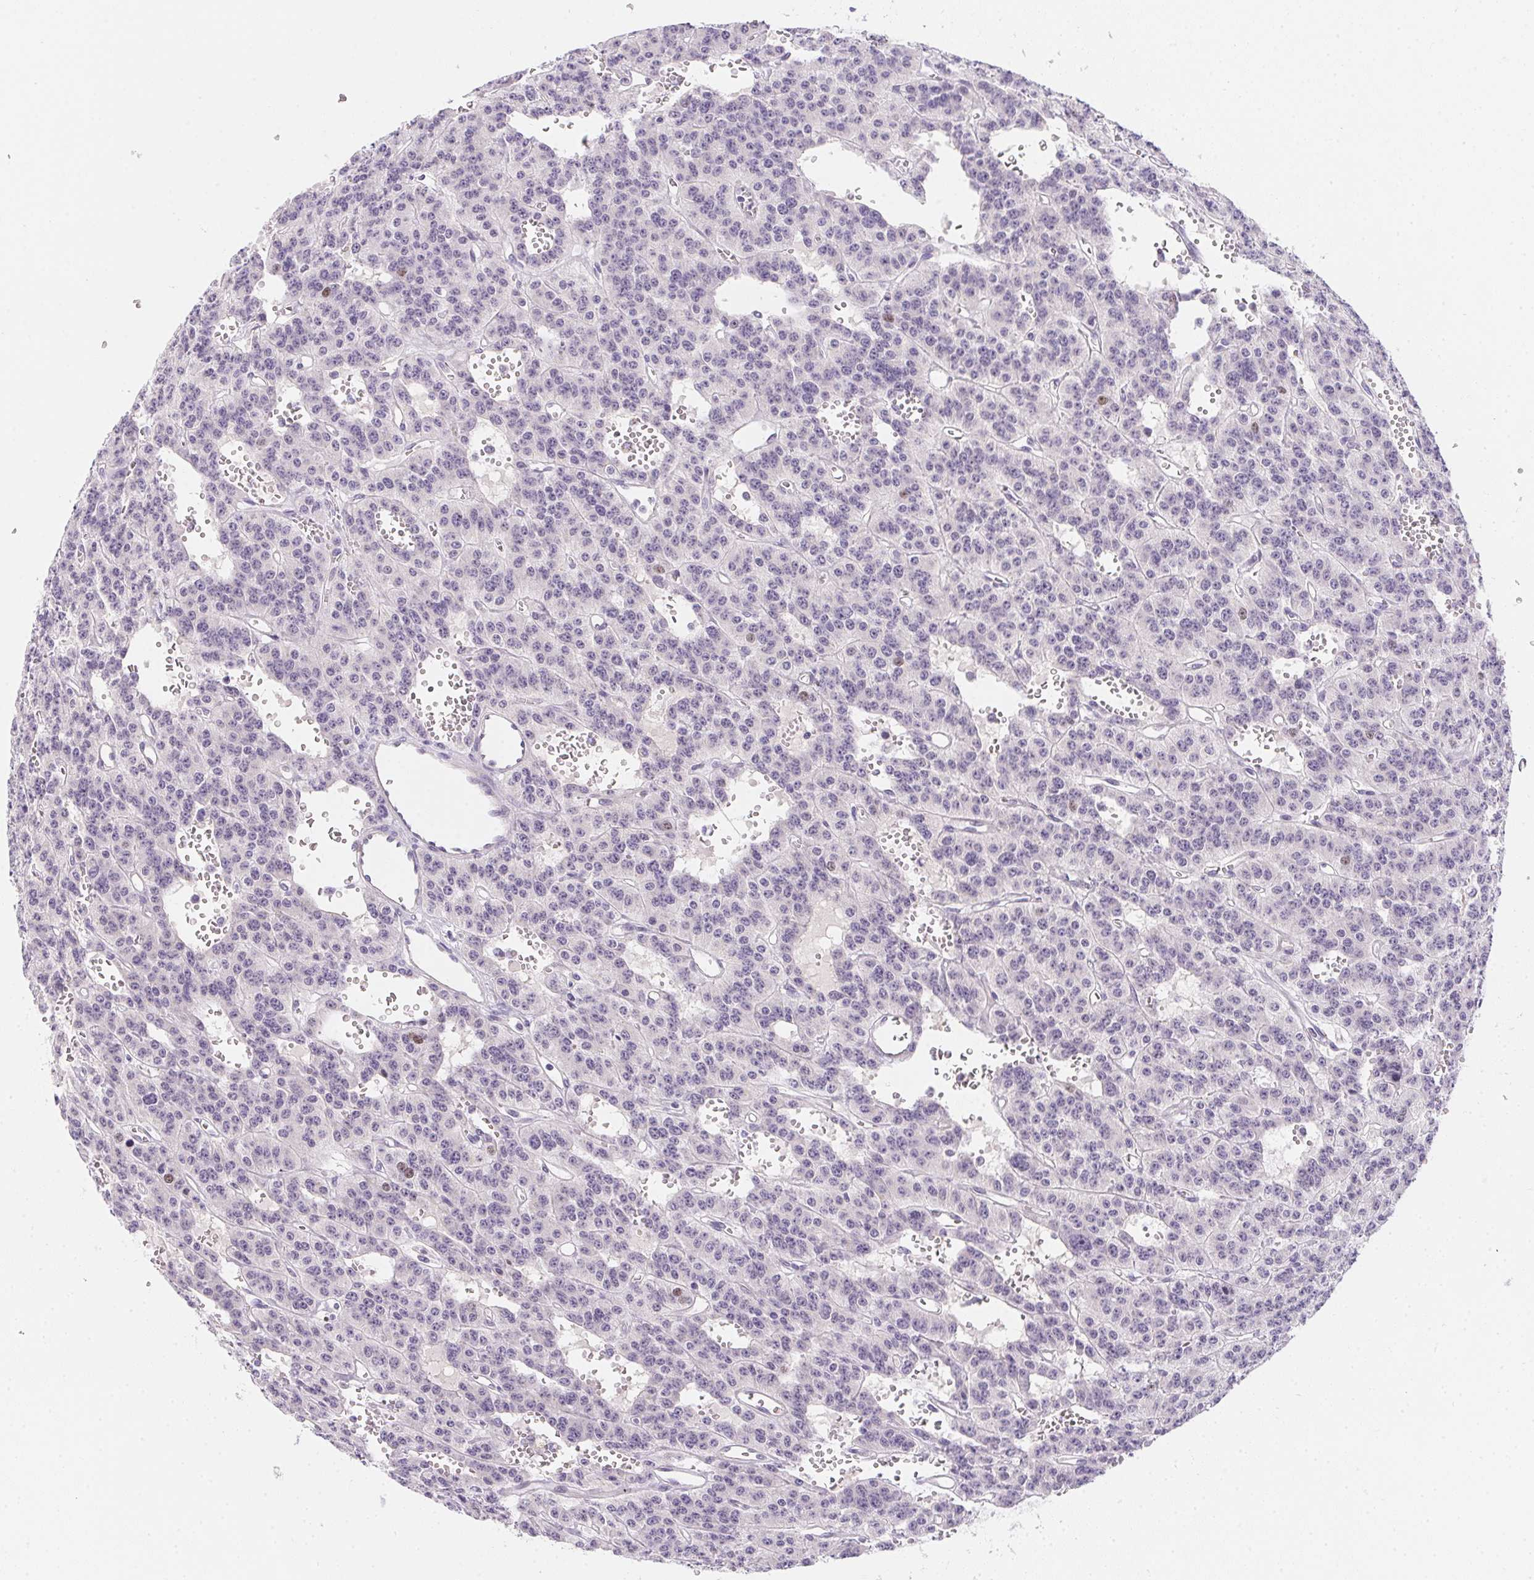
{"staining": {"intensity": "negative", "quantity": "none", "location": "none"}, "tissue": "carcinoid", "cell_type": "Tumor cells", "image_type": "cancer", "snomed": [{"axis": "morphology", "description": "Carcinoid, malignant, NOS"}, {"axis": "topography", "description": "Lung"}], "caption": "A histopathology image of human malignant carcinoid is negative for staining in tumor cells.", "gene": "HELLS", "patient": {"sex": "female", "age": 71}}